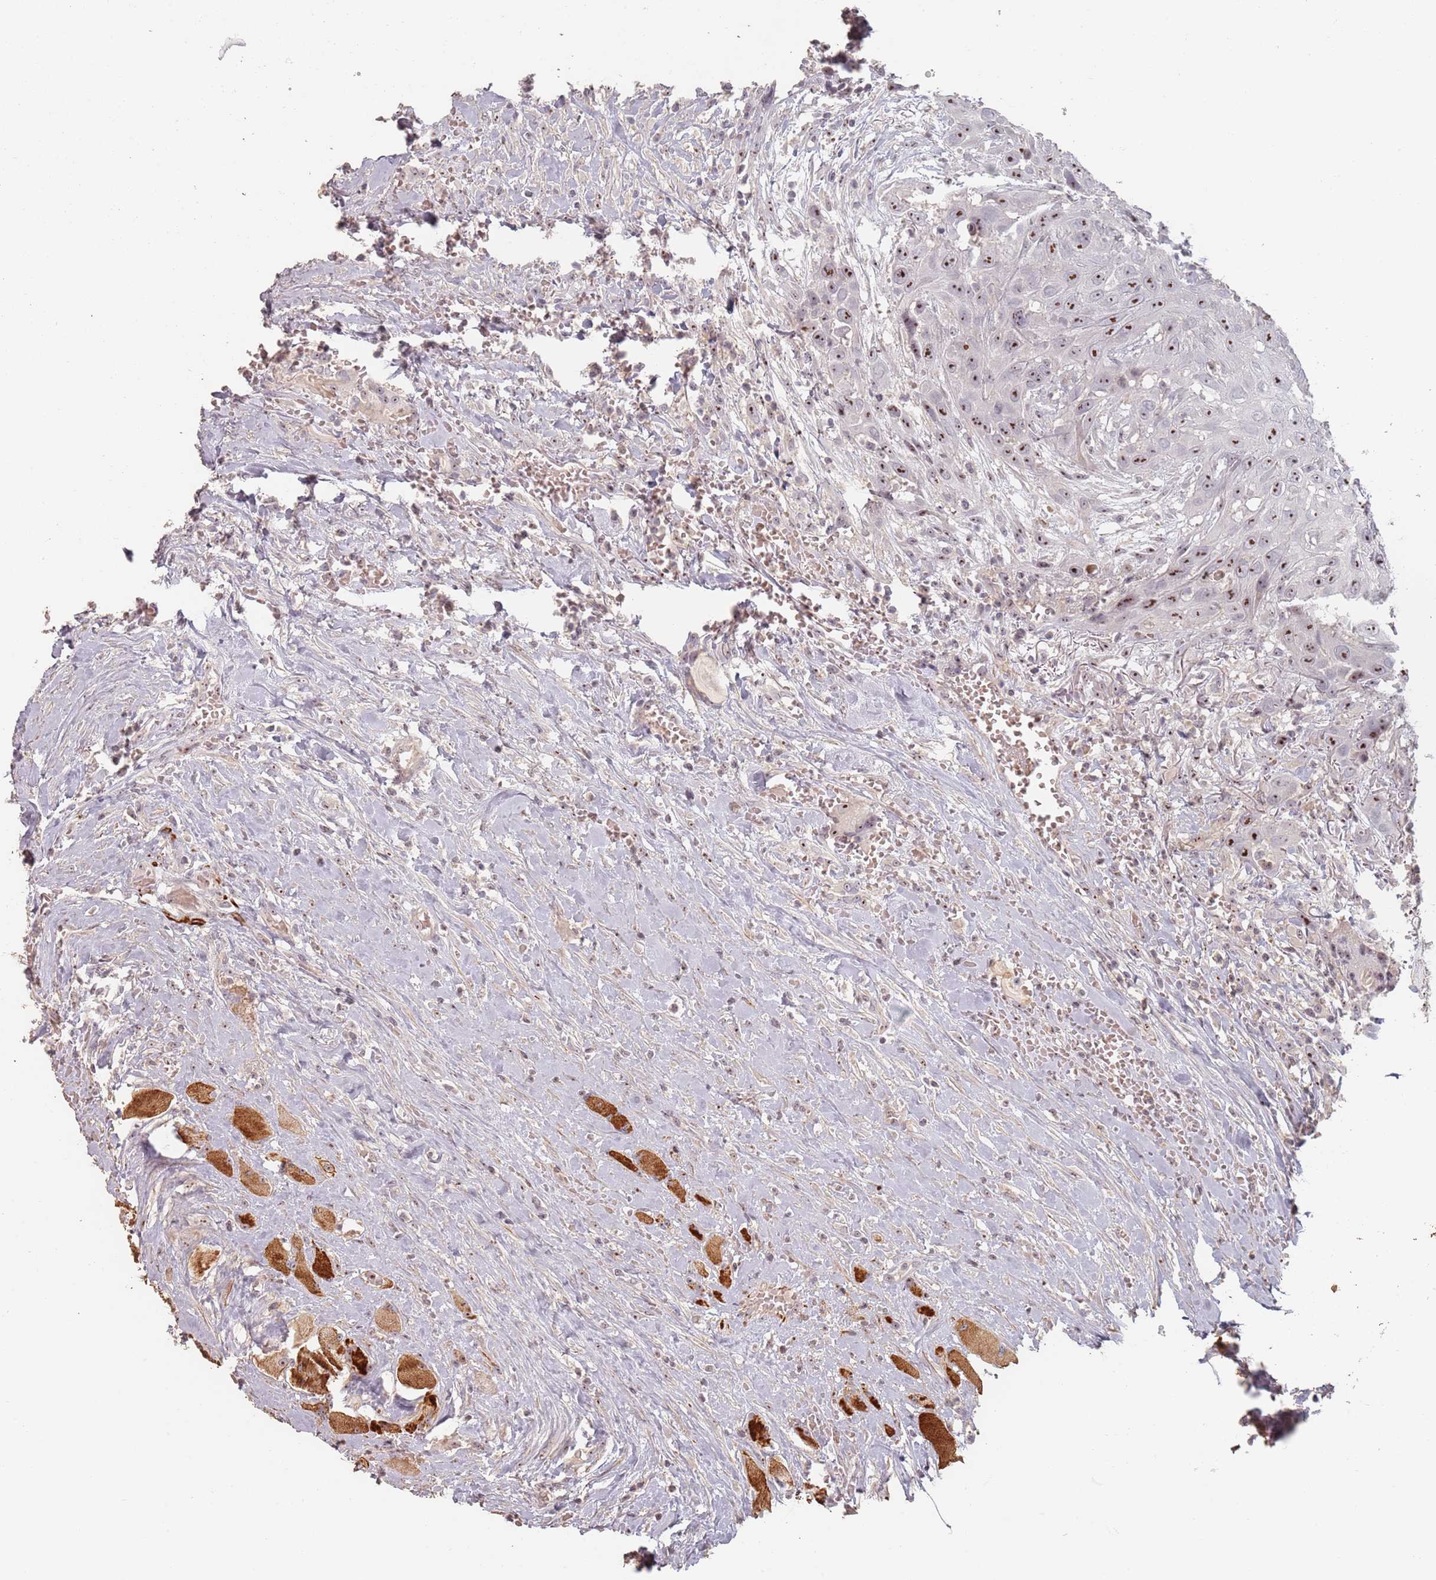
{"staining": {"intensity": "moderate", "quantity": ">75%", "location": "nuclear"}, "tissue": "head and neck cancer", "cell_type": "Tumor cells", "image_type": "cancer", "snomed": [{"axis": "morphology", "description": "Squamous cell carcinoma, NOS"}, {"axis": "topography", "description": "Head-Neck"}], "caption": "Head and neck cancer was stained to show a protein in brown. There is medium levels of moderate nuclear positivity in approximately >75% of tumor cells.", "gene": "ADTRP", "patient": {"sex": "male", "age": 81}}